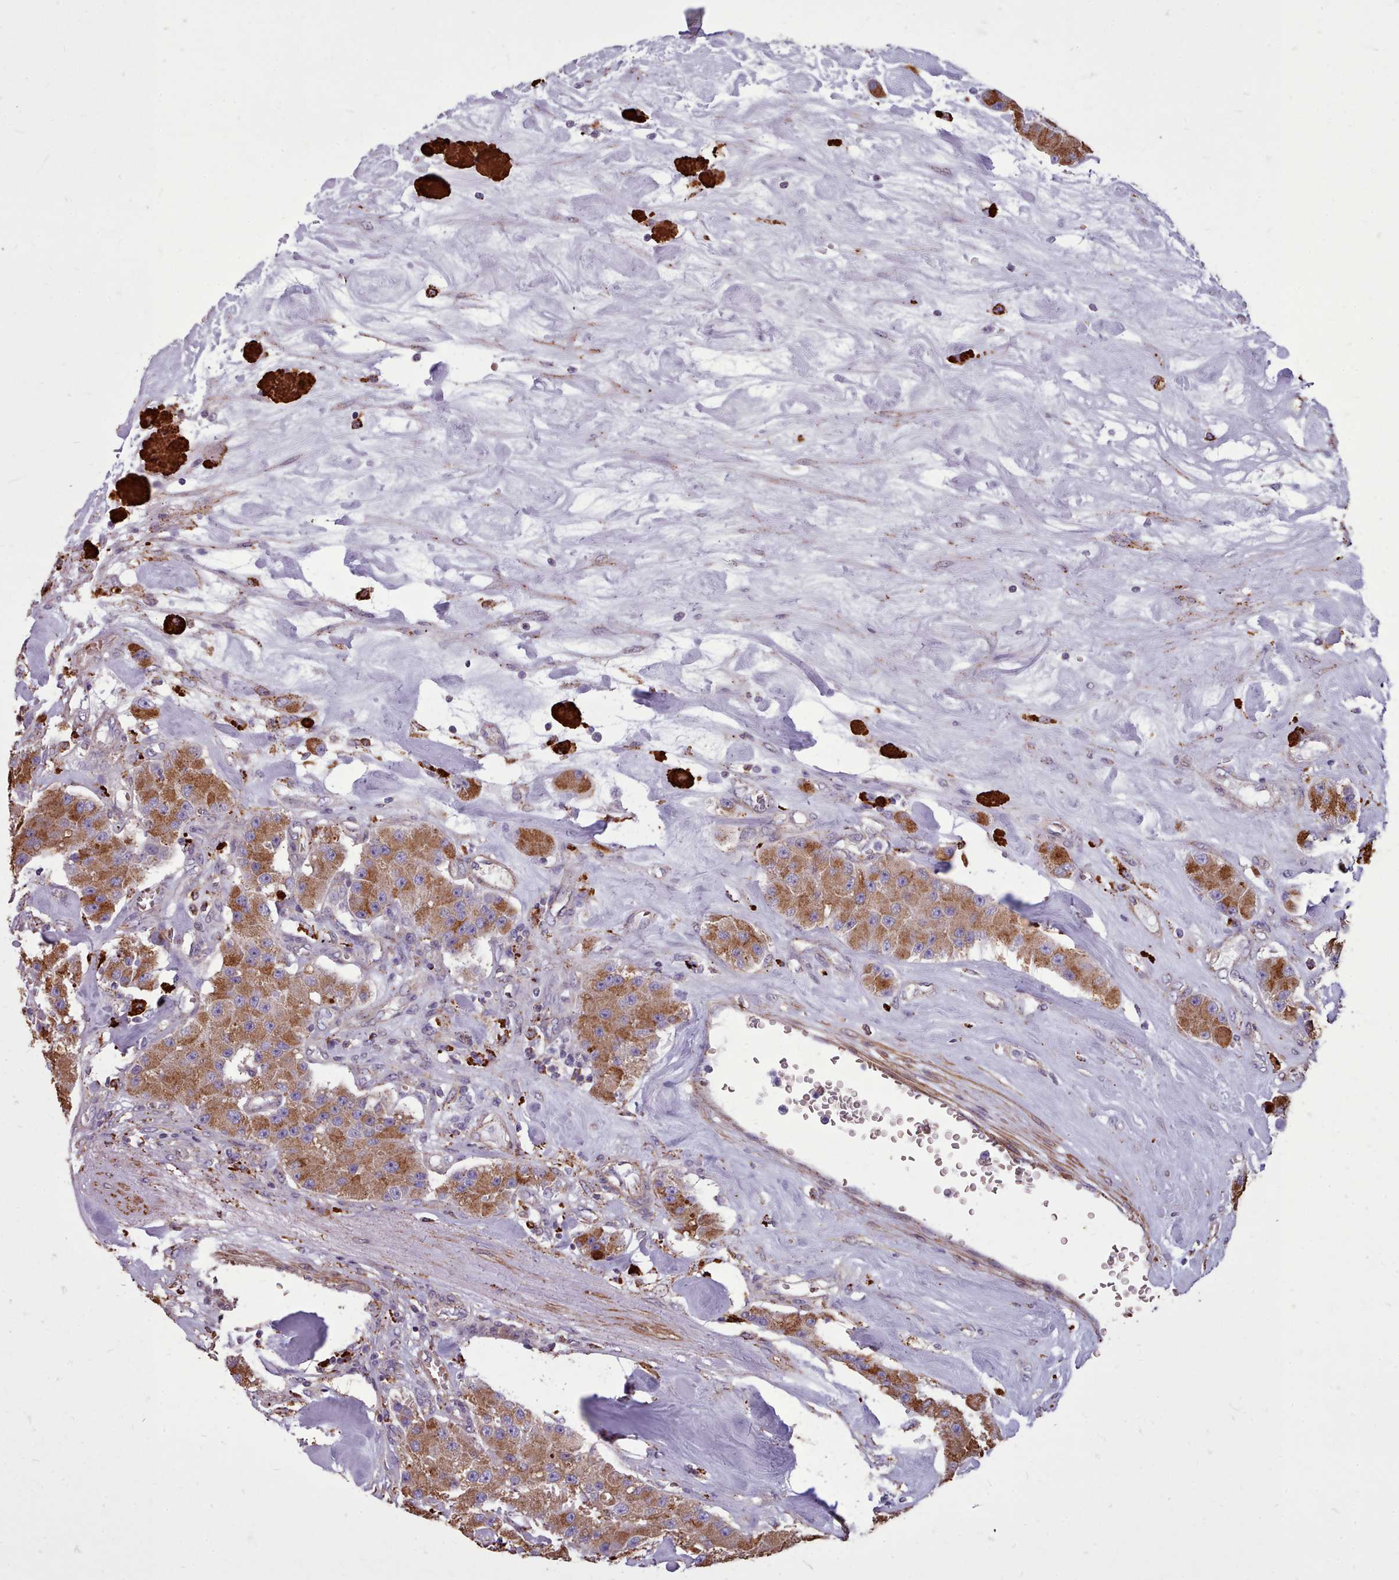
{"staining": {"intensity": "moderate", "quantity": ">75%", "location": "cytoplasmic/membranous"}, "tissue": "carcinoid", "cell_type": "Tumor cells", "image_type": "cancer", "snomed": [{"axis": "morphology", "description": "Carcinoid, malignant, NOS"}, {"axis": "topography", "description": "Pancreas"}], "caption": "Immunohistochemistry (IHC) micrograph of human carcinoid stained for a protein (brown), which displays medium levels of moderate cytoplasmic/membranous positivity in approximately >75% of tumor cells.", "gene": "PACSIN3", "patient": {"sex": "male", "age": 41}}